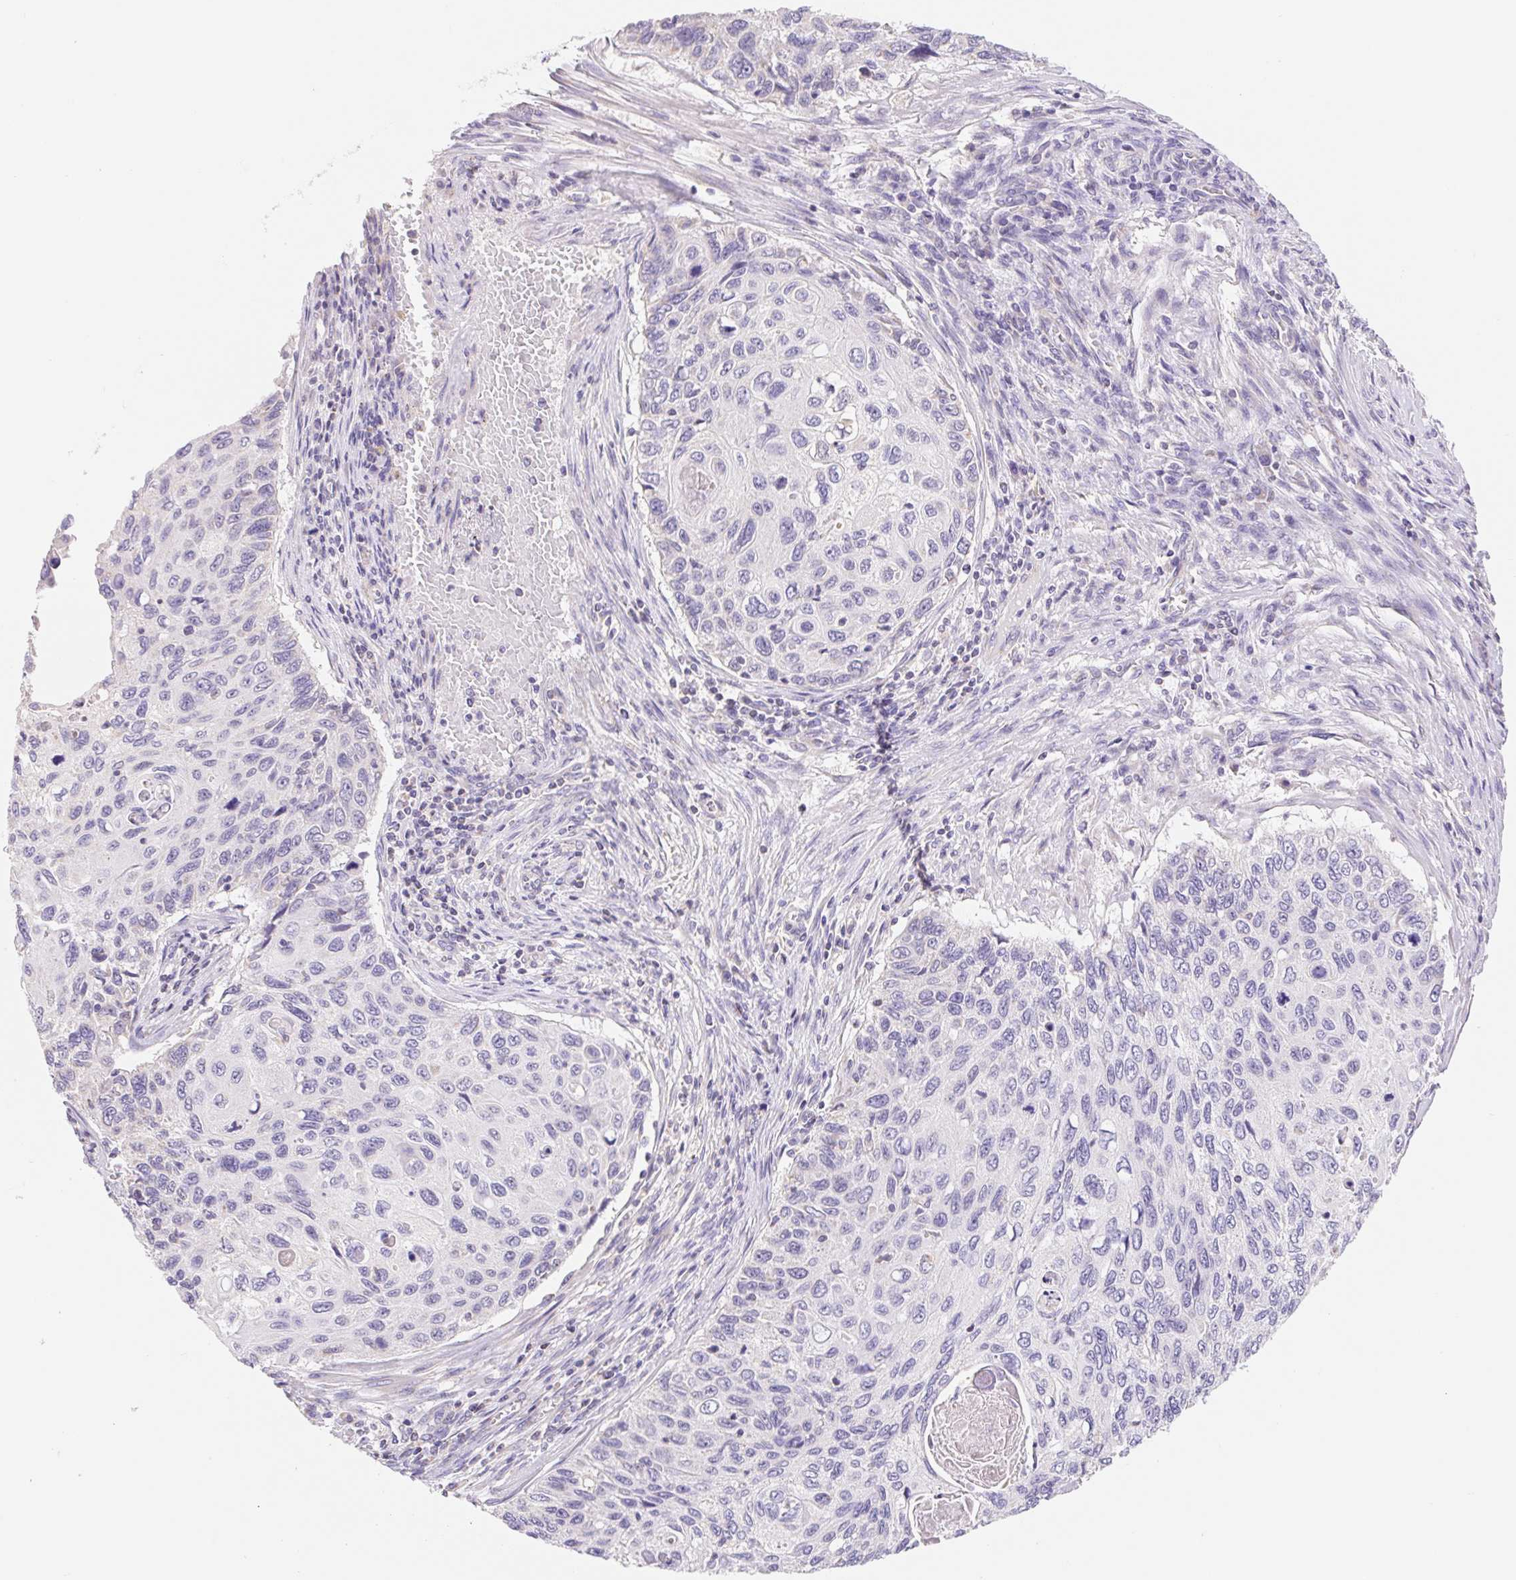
{"staining": {"intensity": "negative", "quantity": "none", "location": "none"}, "tissue": "cervical cancer", "cell_type": "Tumor cells", "image_type": "cancer", "snomed": [{"axis": "morphology", "description": "Squamous cell carcinoma, NOS"}, {"axis": "topography", "description": "Cervix"}], "caption": "Tumor cells are negative for brown protein staining in squamous cell carcinoma (cervical).", "gene": "FKBP6", "patient": {"sex": "female", "age": 70}}